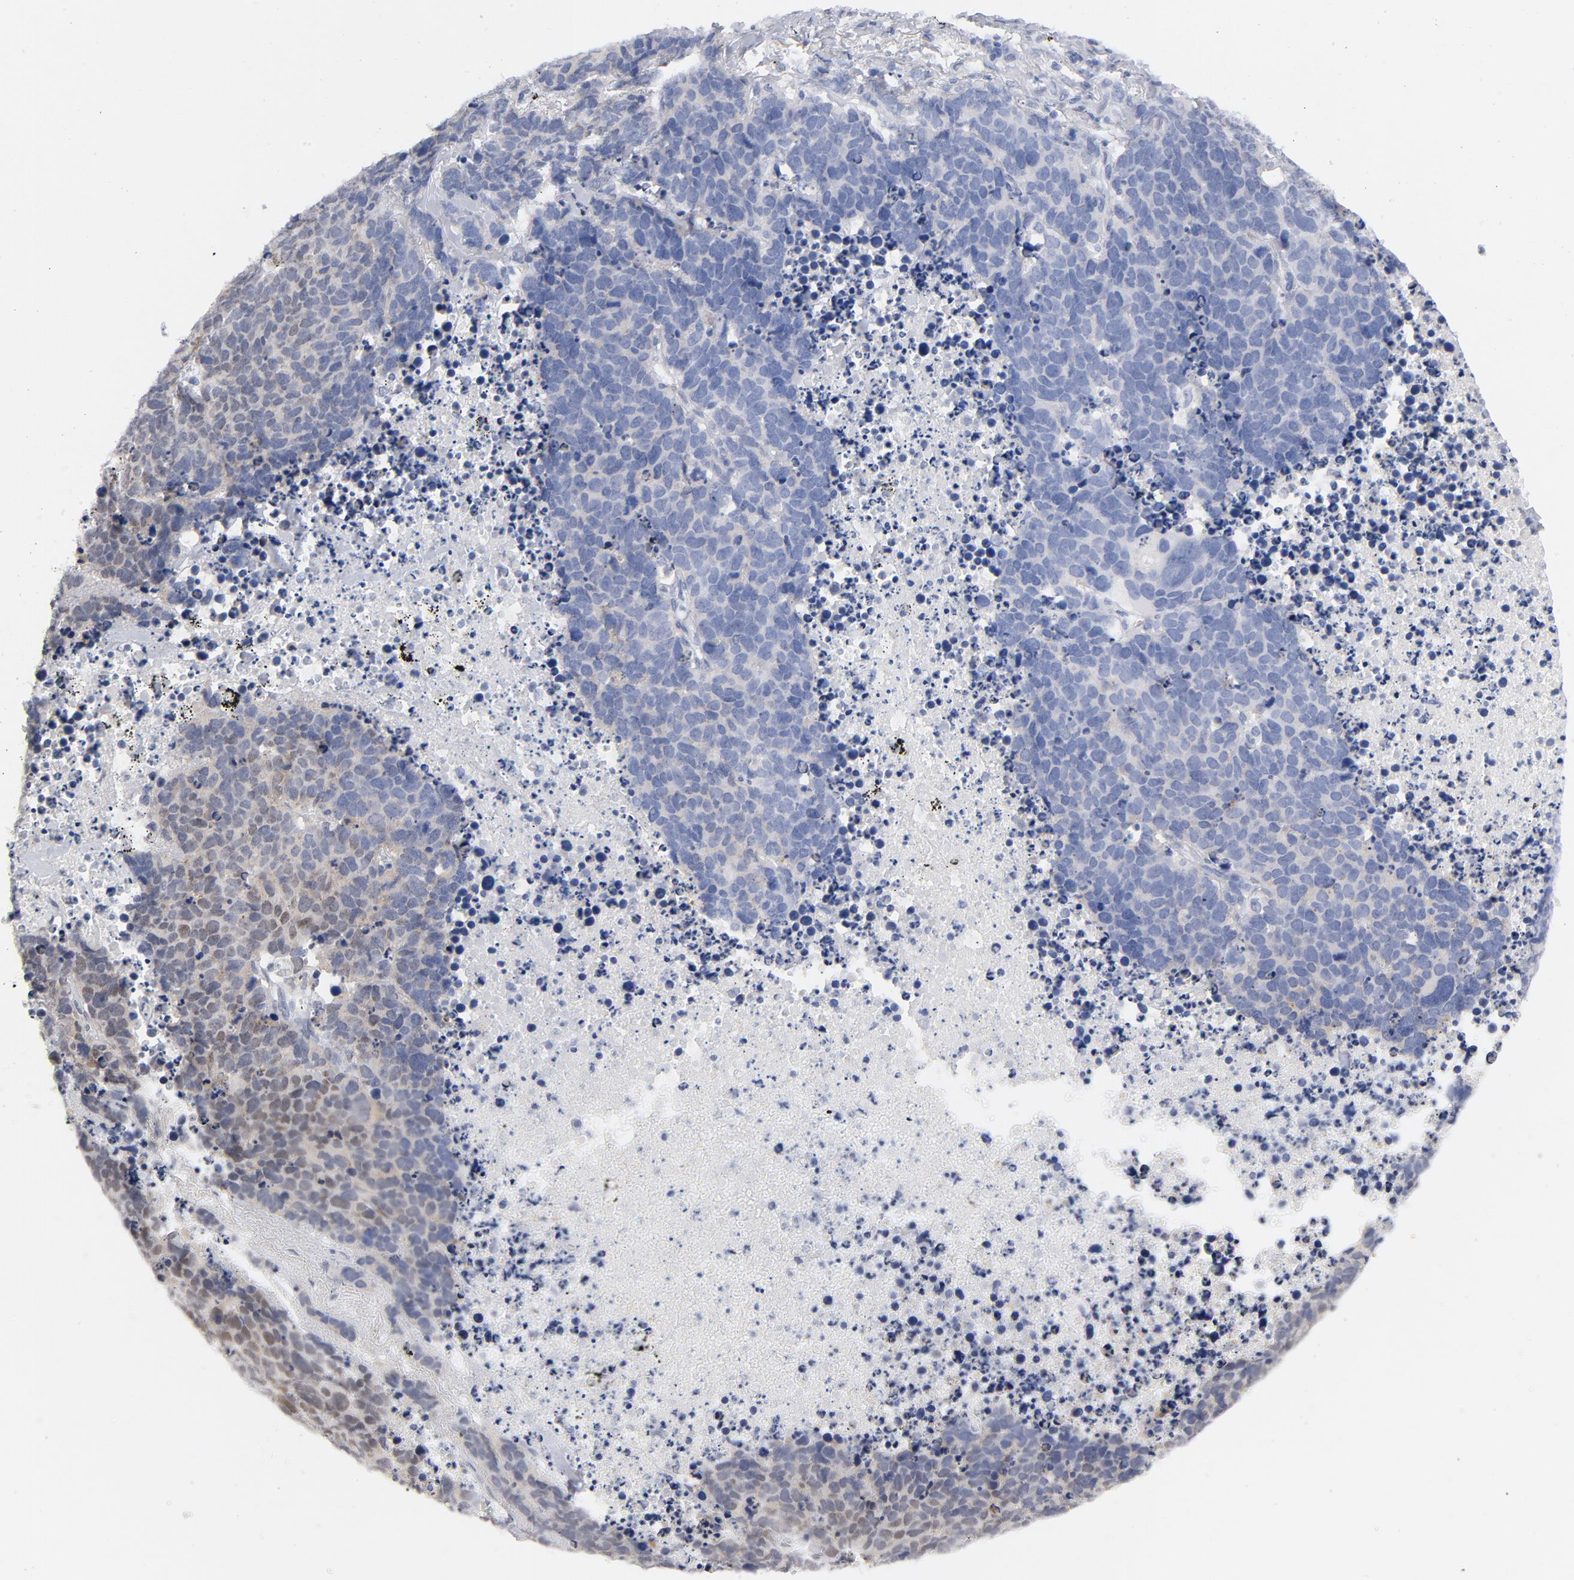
{"staining": {"intensity": "weak", "quantity": "25%-75%", "location": "cytoplasmic/membranous,nuclear"}, "tissue": "lung cancer", "cell_type": "Tumor cells", "image_type": "cancer", "snomed": [{"axis": "morphology", "description": "Carcinoid, malignant, NOS"}, {"axis": "topography", "description": "Lung"}], "caption": "A brown stain highlights weak cytoplasmic/membranous and nuclear expression of a protein in human lung cancer (malignant carcinoid) tumor cells. (Stains: DAB in brown, nuclei in blue, Microscopy: brightfield microscopy at high magnification).", "gene": "BAP1", "patient": {"sex": "male", "age": 60}}